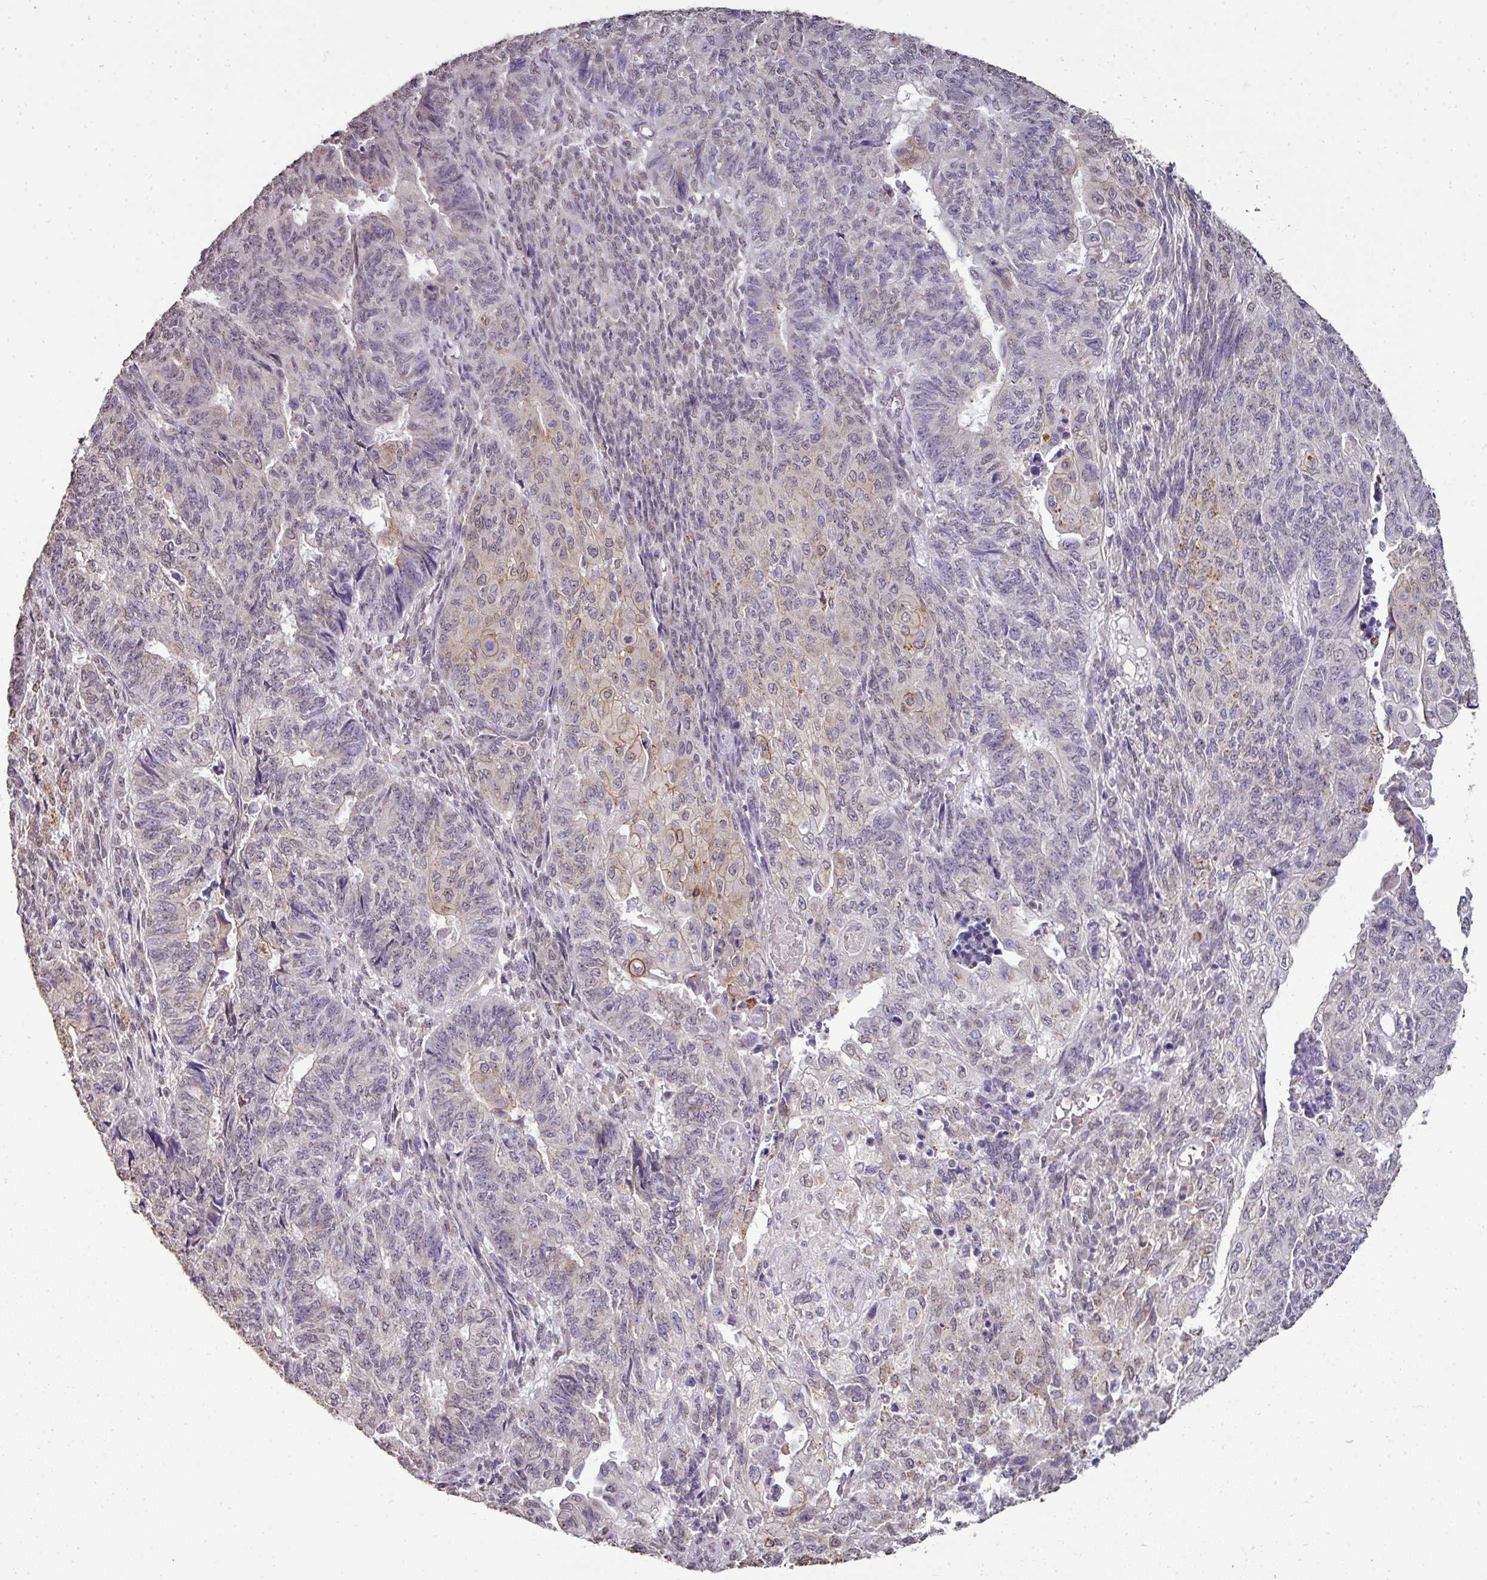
{"staining": {"intensity": "weak", "quantity": "<25%", "location": "cytoplasmic/membranous"}, "tissue": "endometrial cancer", "cell_type": "Tumor cells", "image_type": "cancer", "snomed": [{"axis": "morphology", "description": "Adenocarcinoma, NOS"}, {"axis": "topography", "description": "Endometrium"}], "caption": "A high-resolution histopathology image shows immunohistochemistry (IHC) staining of endometrial cancer (adenocarcinoma), which demonstrates no significant staining in tumor cells.", "gene": "JPH2", "patient": {"sex": "female", "age": 32}}